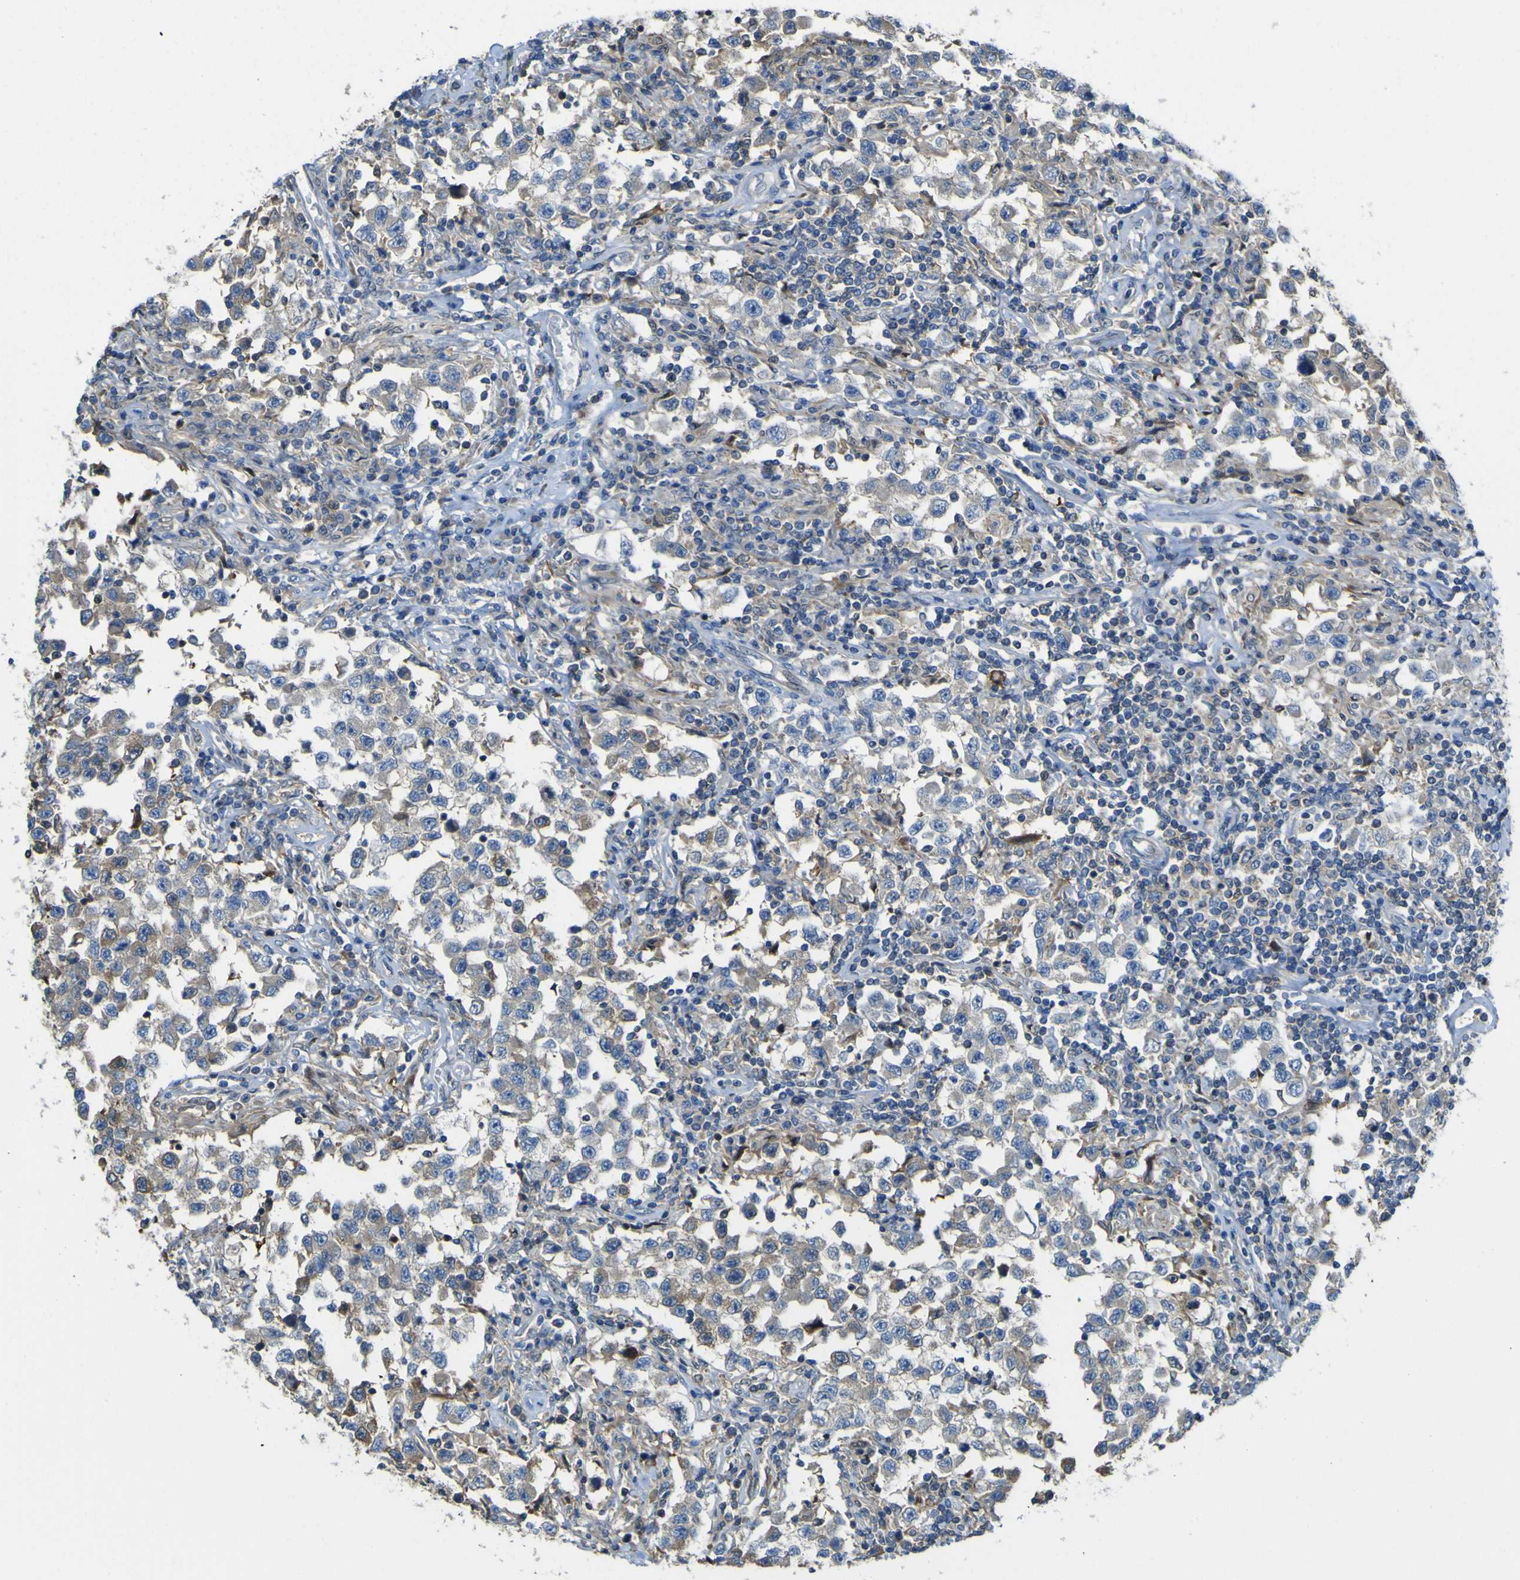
{"staining": {"intensity": "weak", "quantity": "25%-75%", "location": "cytoplasmic/membranous"}, "tissue": "testis cancer", "cell_type": "Tumor cells", "image_type": "cancer", "snomed": [{"axis": "morphology", "description": "Carcinoma, Embryonal, NOS"}, {"axis": "topography", "description": "Testis"}], "caption": "An image of human testis embryonal carcinoma stained for a protein displays weak cytoplasmic/membranous brown staining in tumor cells. Nuclei are stained in blue.", "gene": "ABHD3", "patient": {"sex": "male", "age": 21}}